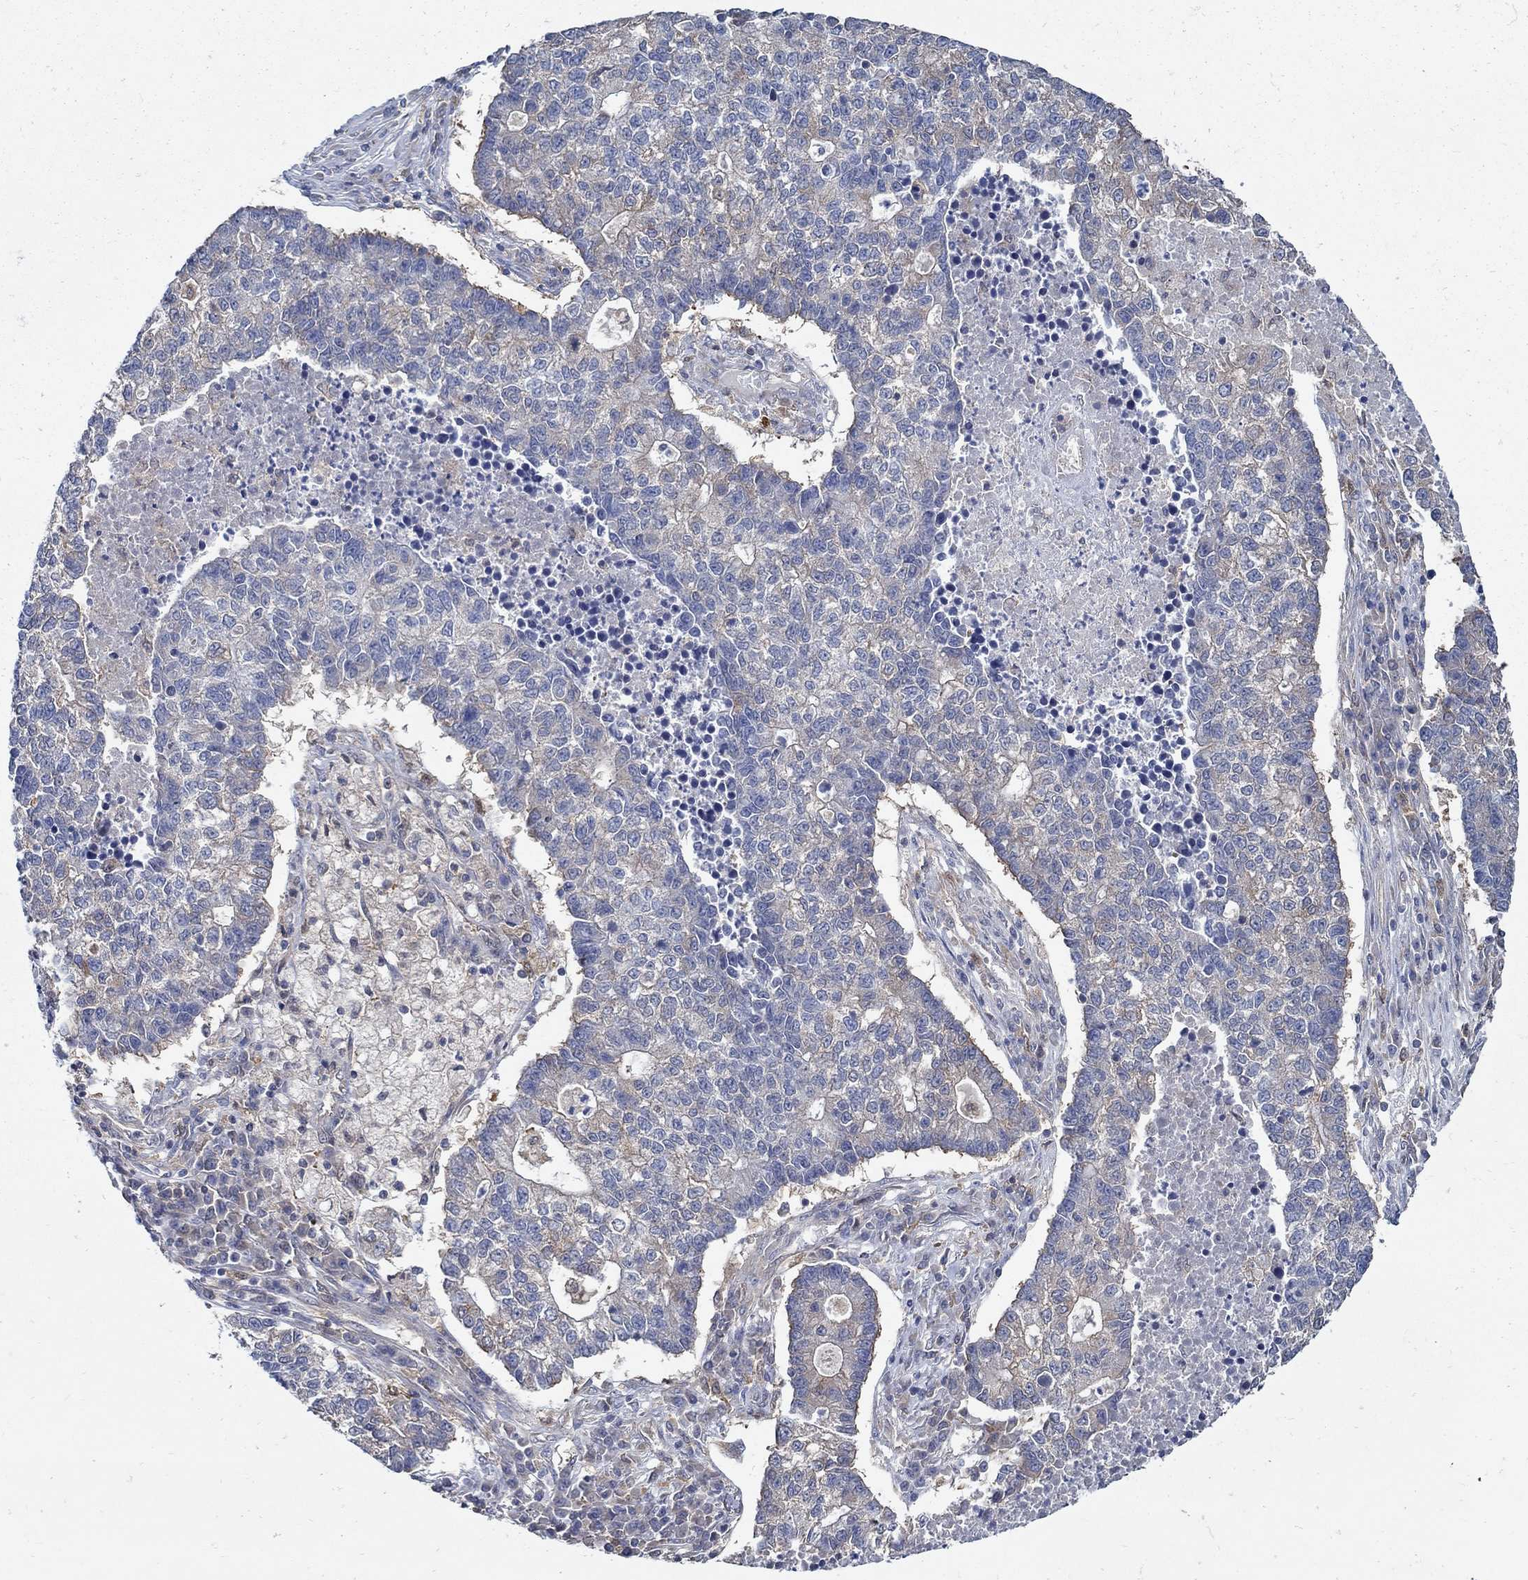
{"staining": {"intensity": "weak", "quantity": "<25%", "location": "cytoplasmic/membranous"}, "tissue": "lung cancer", "cell_type": "Tumor cells", "image_type": "cancer", "snomed": [{"axis": "morphology", "description": "Adenocarcinoma, NOS"}, {"axis": "topography", "description": "Lung"}], "caption": "IHC of human lung cancer shows no staining in tumor cells. (DAB (3,3'-diaminobenzidine) immunohistochemistry (IHC), high magnification).", "gene": "MTHFR", "patient": {"sex": "male", "age": 57}}